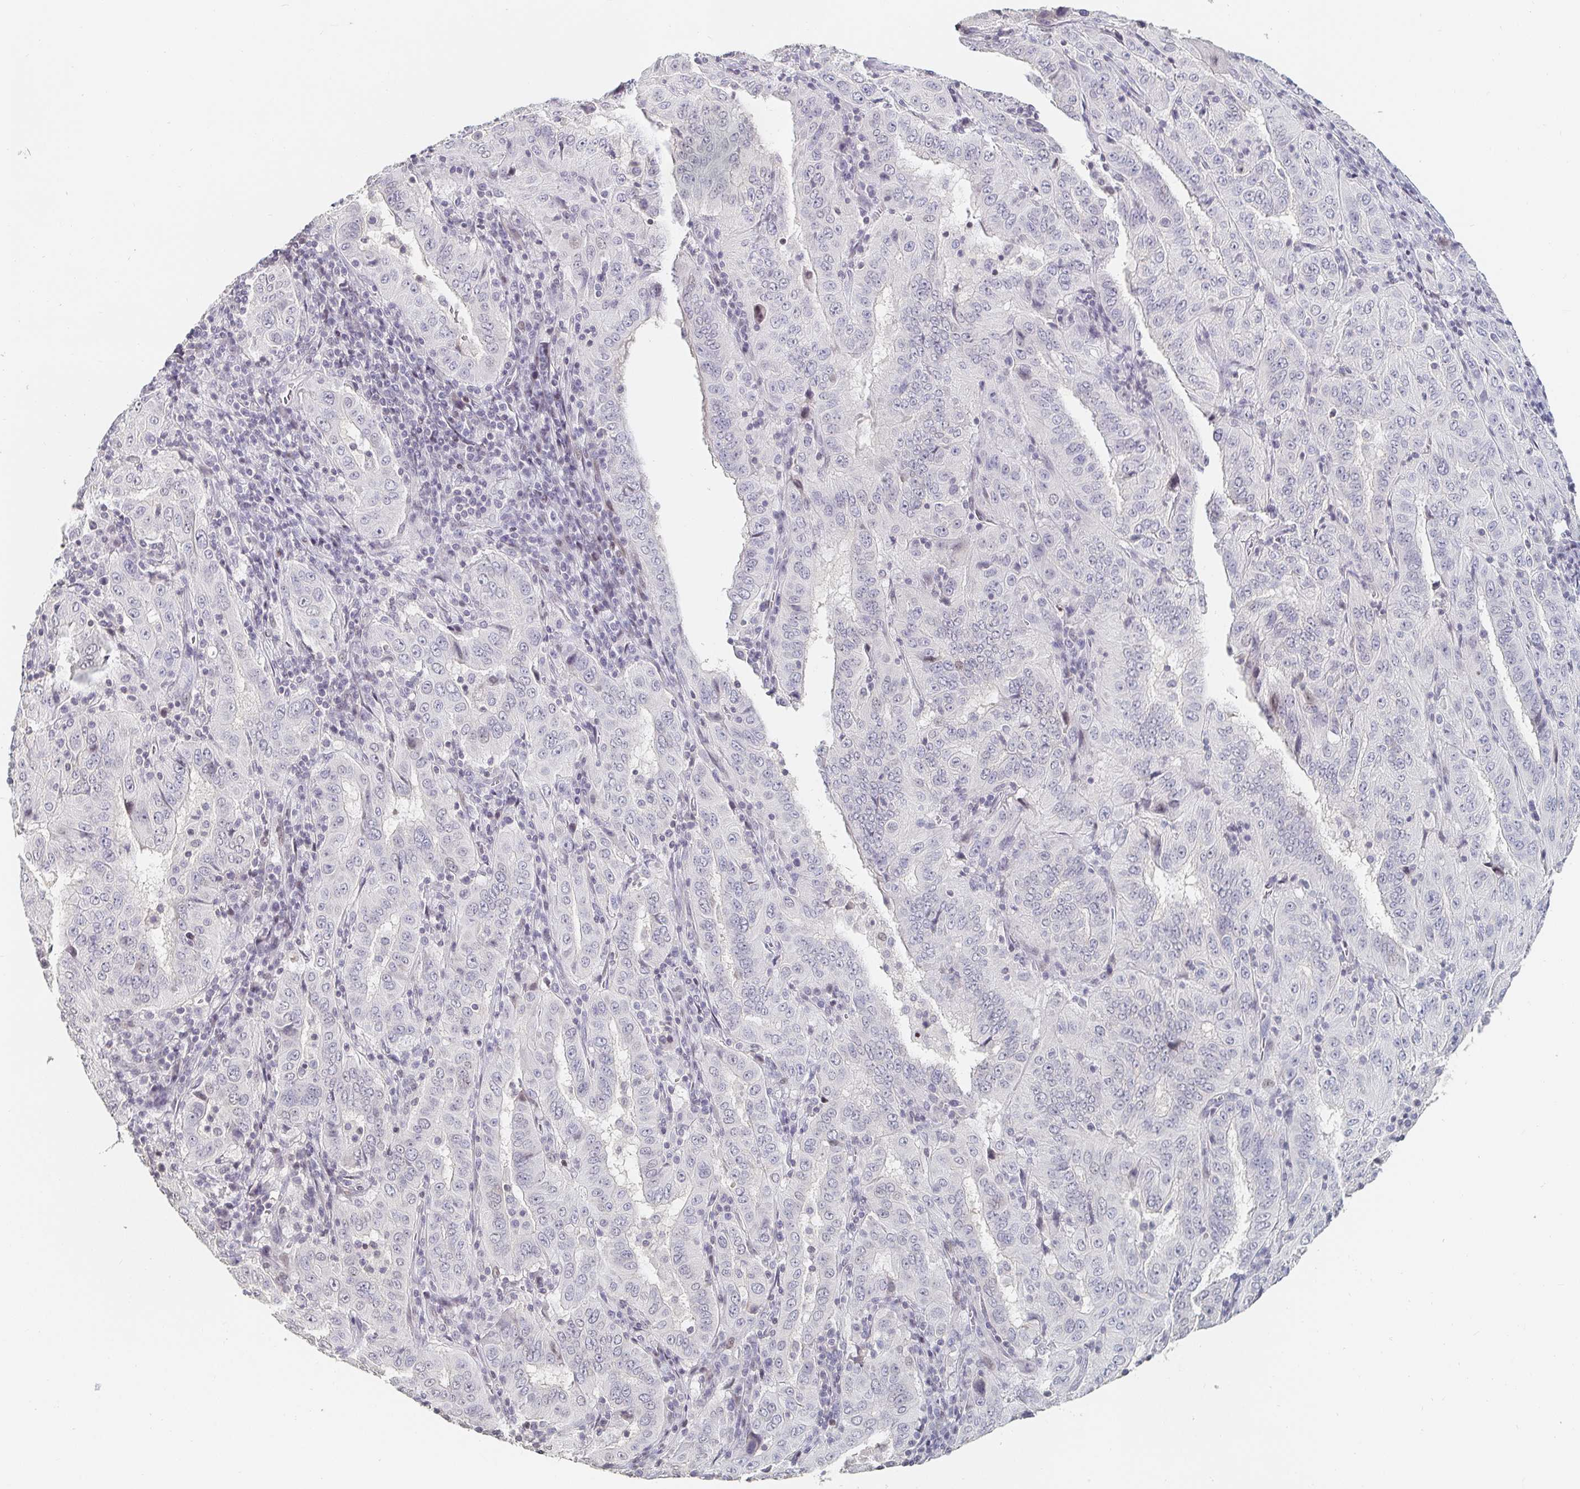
{"staining": {"intensity": "negative", "quantity": "none", "location": "none"}, "tissue": "pancreatic cancer", "cell_type": "Tumor cells", "image_type": "cancer", "snomed": [{"axis": "morphology", "description": "Adenocarcinoma, NOS"}, {"axis": "topography", "description": "Pancreas"}], "caption": "Tumor cells are negative for protein expression in human pancreatic cancer. Nuclei are stained in blue.", "gene": "NME9", "patient": {"sex": "male", "age": 63}}